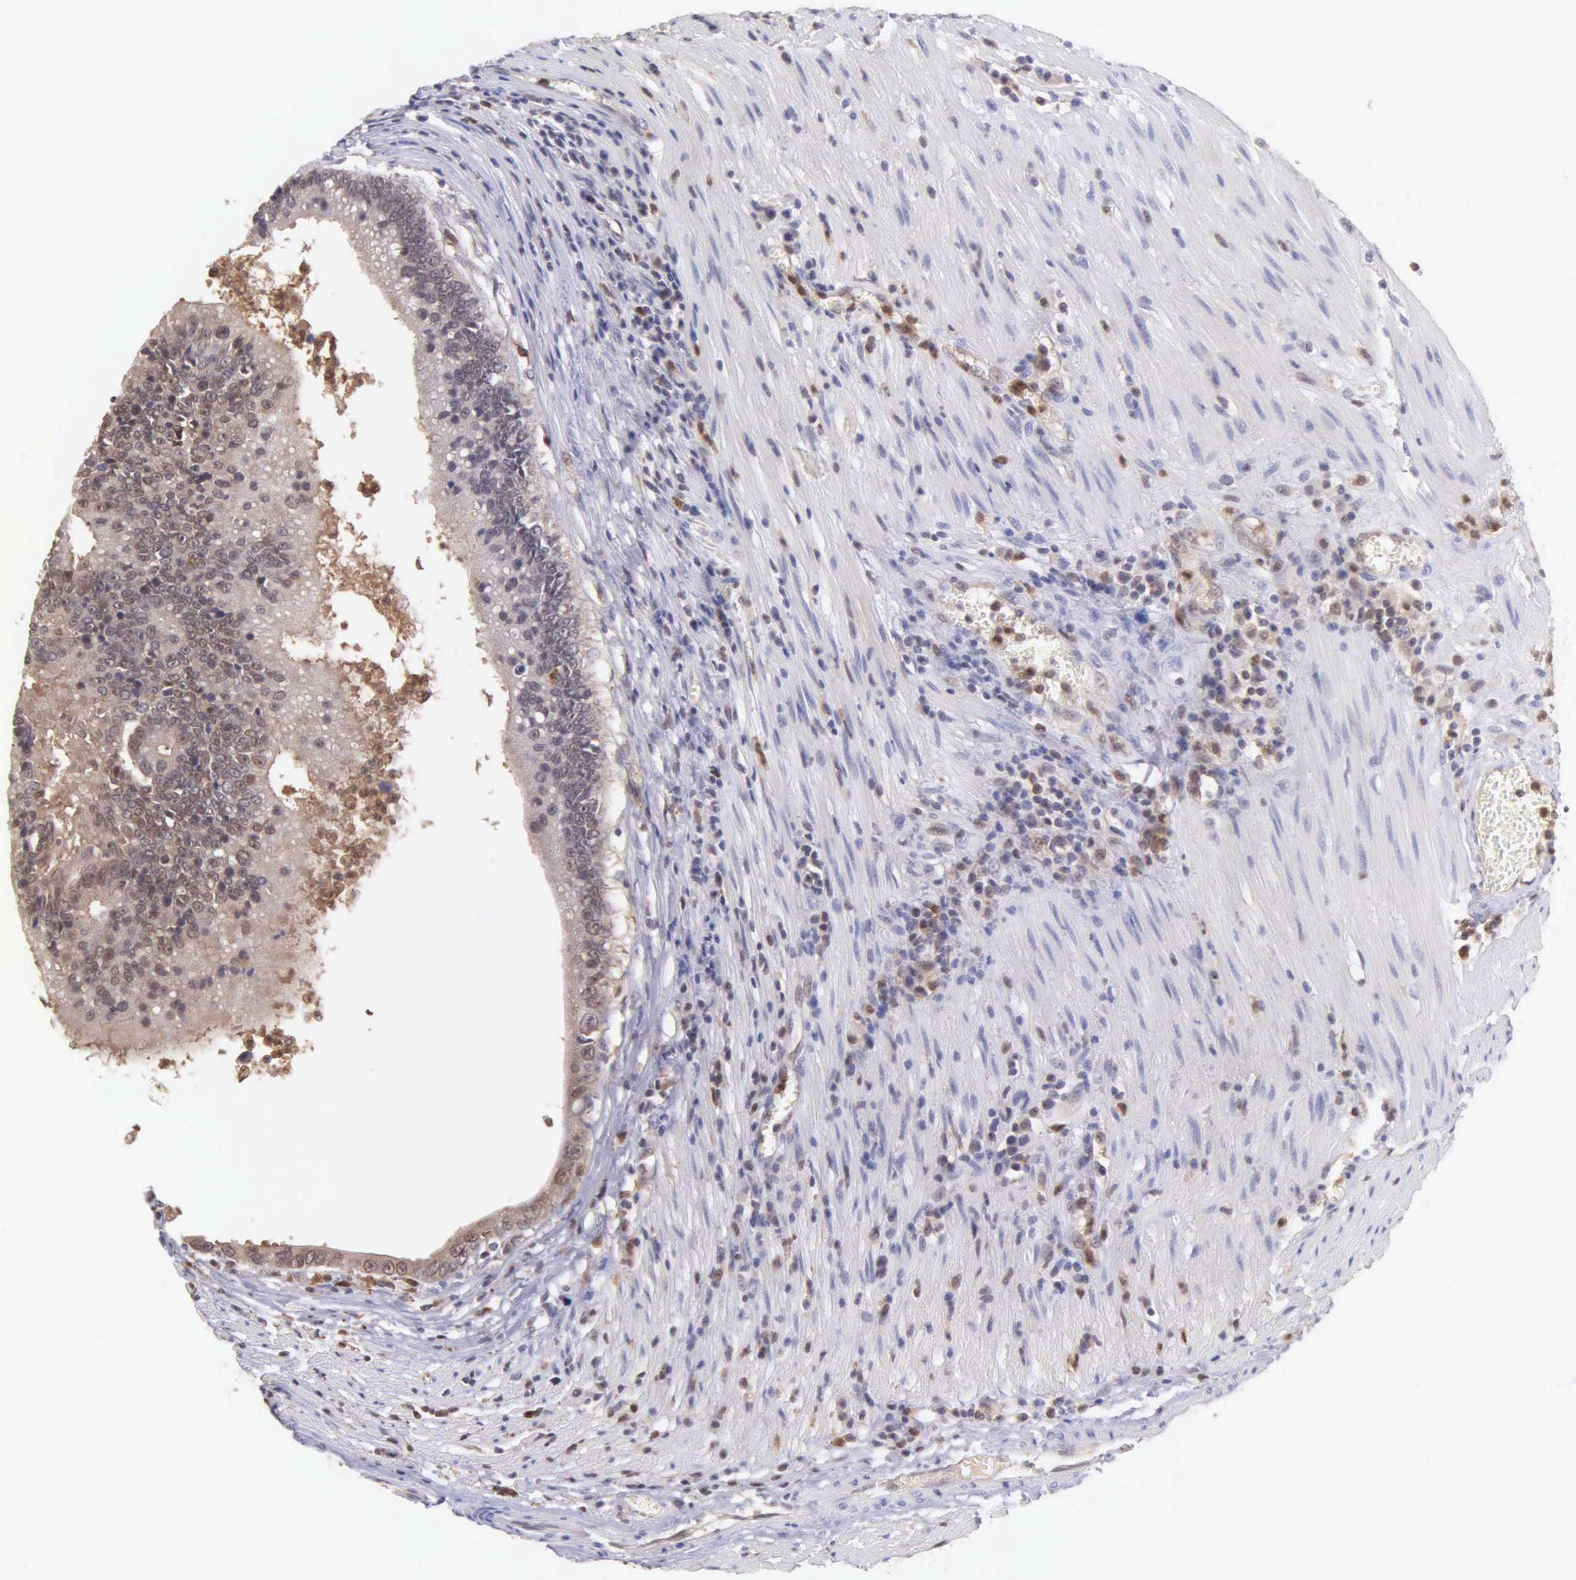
{"staining": {"intensity": "weak", "quantity": ">75%", "location": "cytoplasmic/membranous"}, "tissue": "colorectal cancer", "cell_type": "Tumor cells", "image_type": "cancer", "snomed": [{"axis": "morphology", "description": "Adenocarcinoma, NOS"}, {"axis": "topography", "description": "Rectum"}], "caption": "Weak cytoplasmic/membranous expression for a protein is appreciated in approximately >75% of tumor cells of colorectal adenocarcinoma using immunohistochemistry (IHC).", "gene": "BID", "patient": {"sex": "female", "age": 81}}